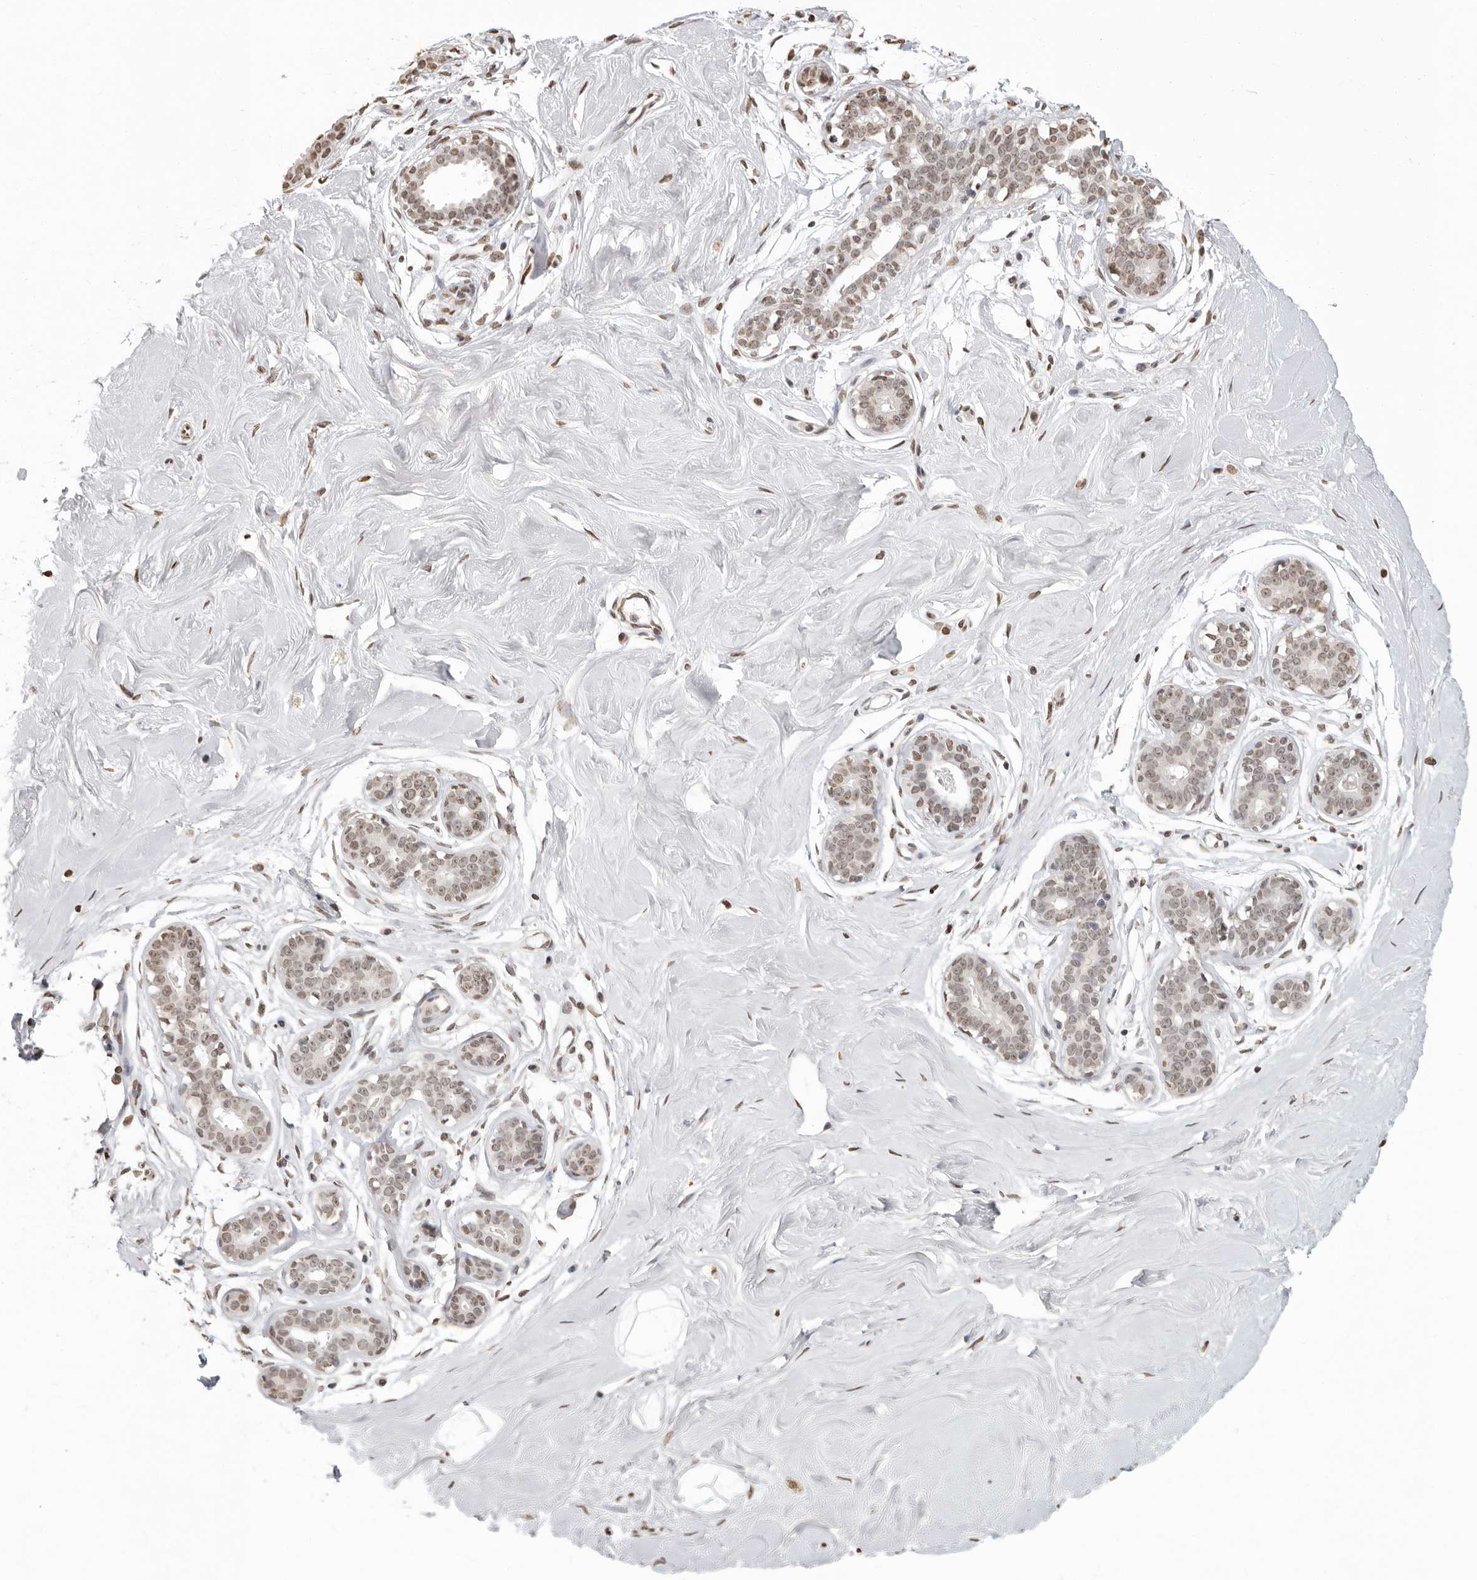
{"staining": {"intensity": "moderate", "quantity": ">75%", "location": "nuclear"}, "tissue": "breast", "cell_type": "Adipocytes", "image_type": "normal", "snomed": [{"axis": "morphology", "description": "Normal tissue, NOS"}, {"axis": "topography", "description": "Breast"}], "caption": "A histopathology image of human breast stained for a protein demonstrates moderate nuclear brown staining in adipocytes. (IHC, brightfield microscopy, high magnification).", "gene": "WDR45", "patient": {"sex": "female", "age": 23}}